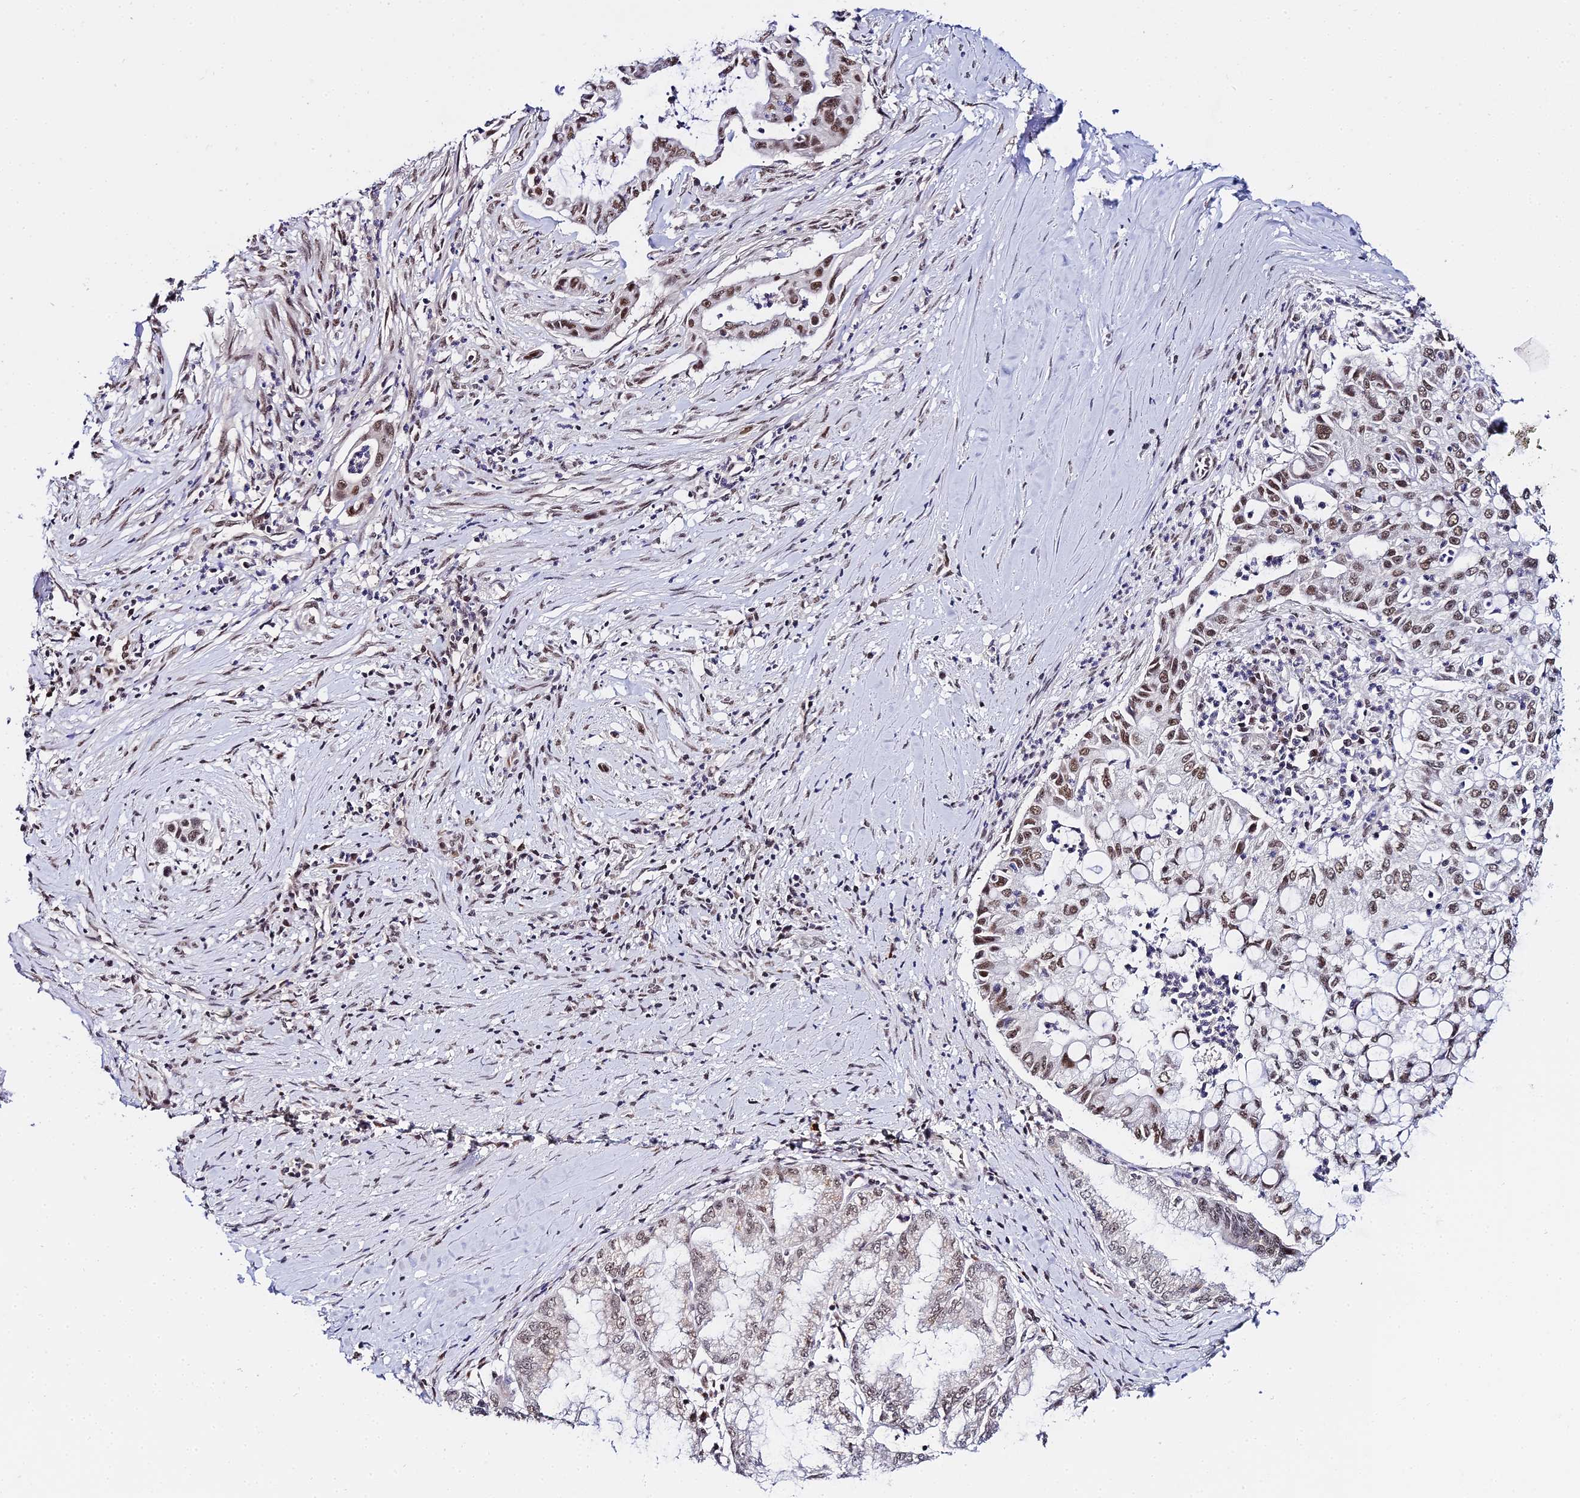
{"staining": {"intensity": "strong", "quantity": "25%-75%", "location": "nuclear"}, "tissue": "pancreatic cancer", "cell_type": "Tumor cells", "image_type": "cancer", "snomed": [{"axis": "morphology", "description": "Adenocarcinoma, NOS"}, {"axis": "topography", "description": "Pancreas"}], "caption": "The histopathology image demonstrates a brown stain indicating the presence of a protein in the nuclear of tumor cells in pancreatic adenocarcinoma.", "gene": "EXOSC3", "patient": {"sex": "male", "age": 73}}